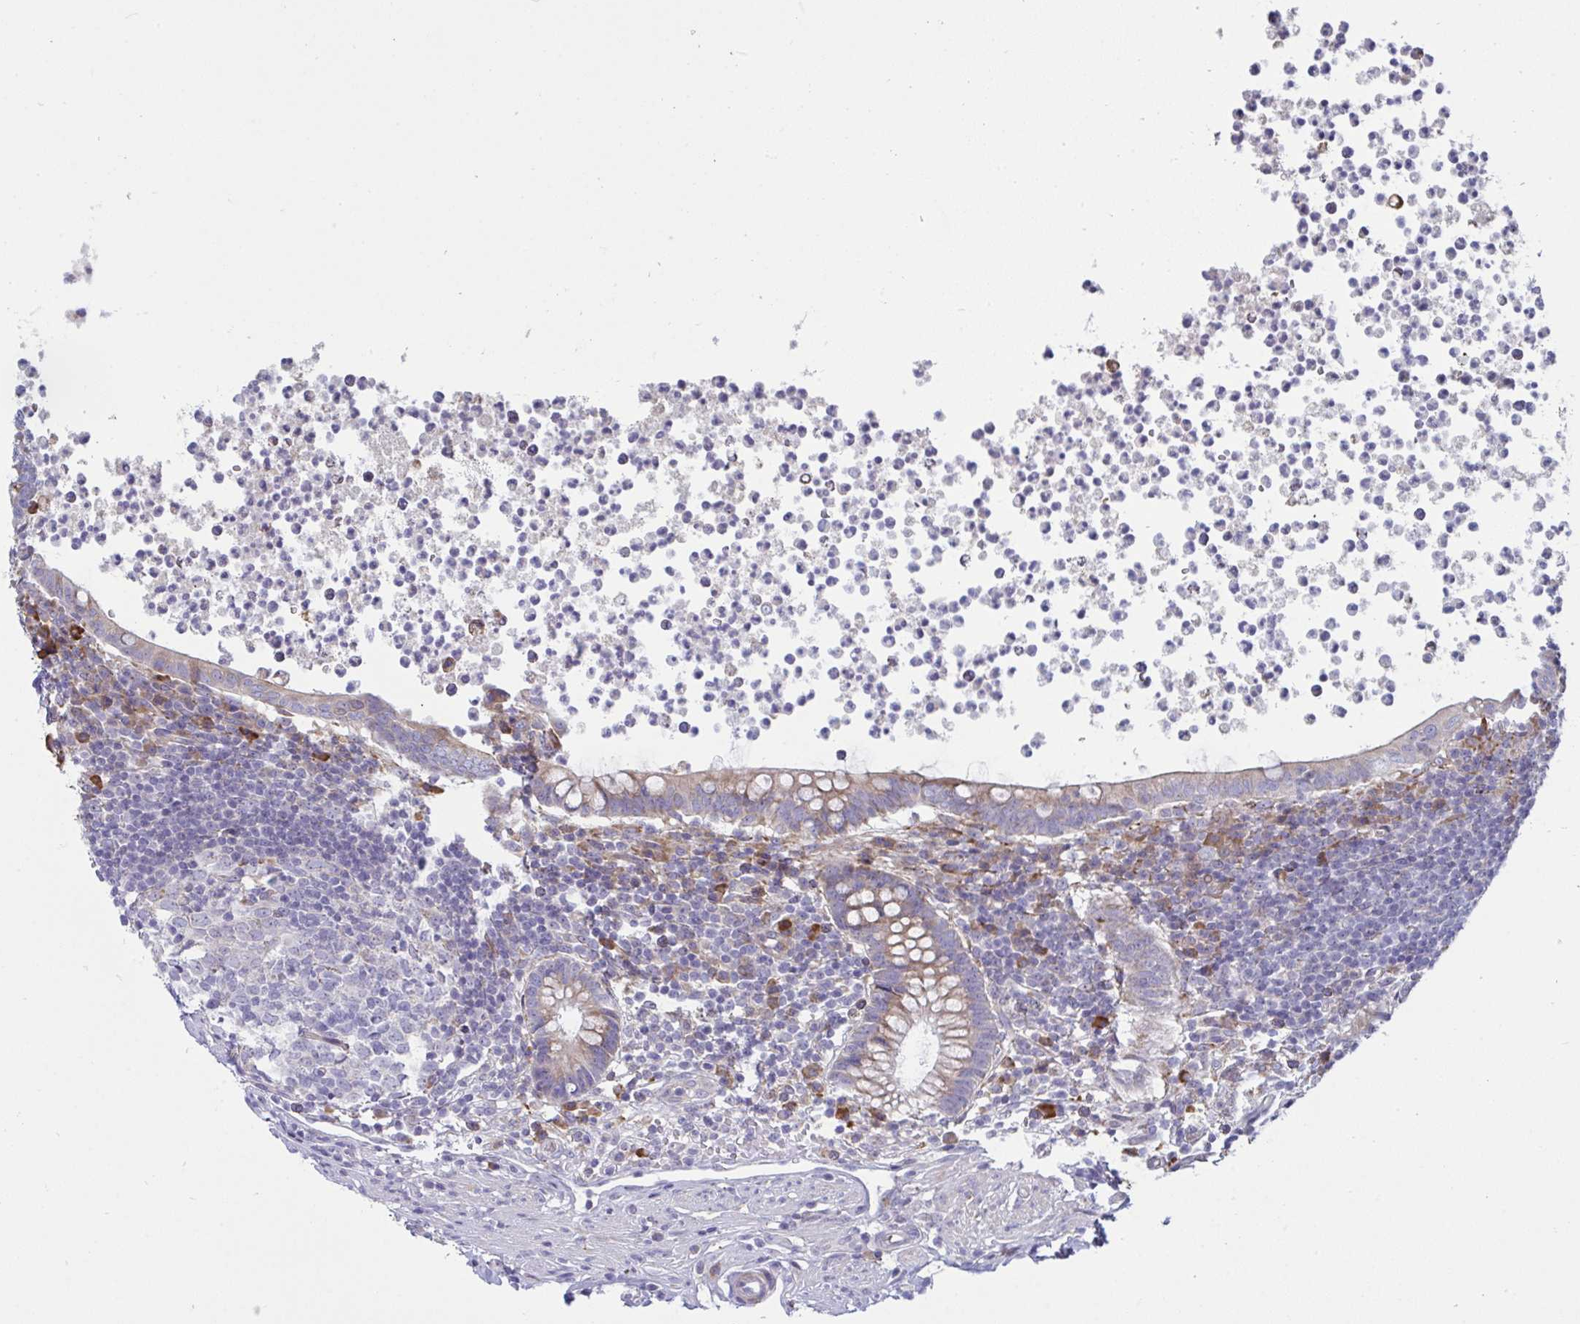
{"staining": {"intensity": "weak", "quantity": ">75%", "location": "cytoplasmic/membranous"}, "tissue": "appendix", "cell_type": "Glandular cells", "image_type": "normal", "snomed": [{"axis": "morphology", "description": "Normal tissue, NOS"}, {"axis": "topography", "description": "Appendix"}], "caption": "The histopathology image shows immunohistochemical staining of benign appendix. There is weak cytoplasmic/membranous expression is seen in approximately >75% of glandular cells. The protein is stained brown, and the nuclei are stained in blue (DAB IHC with brightfield microscopy, high magnification).", "gene": "MYMK", "patient": {"sex": "female", "age": 56}}